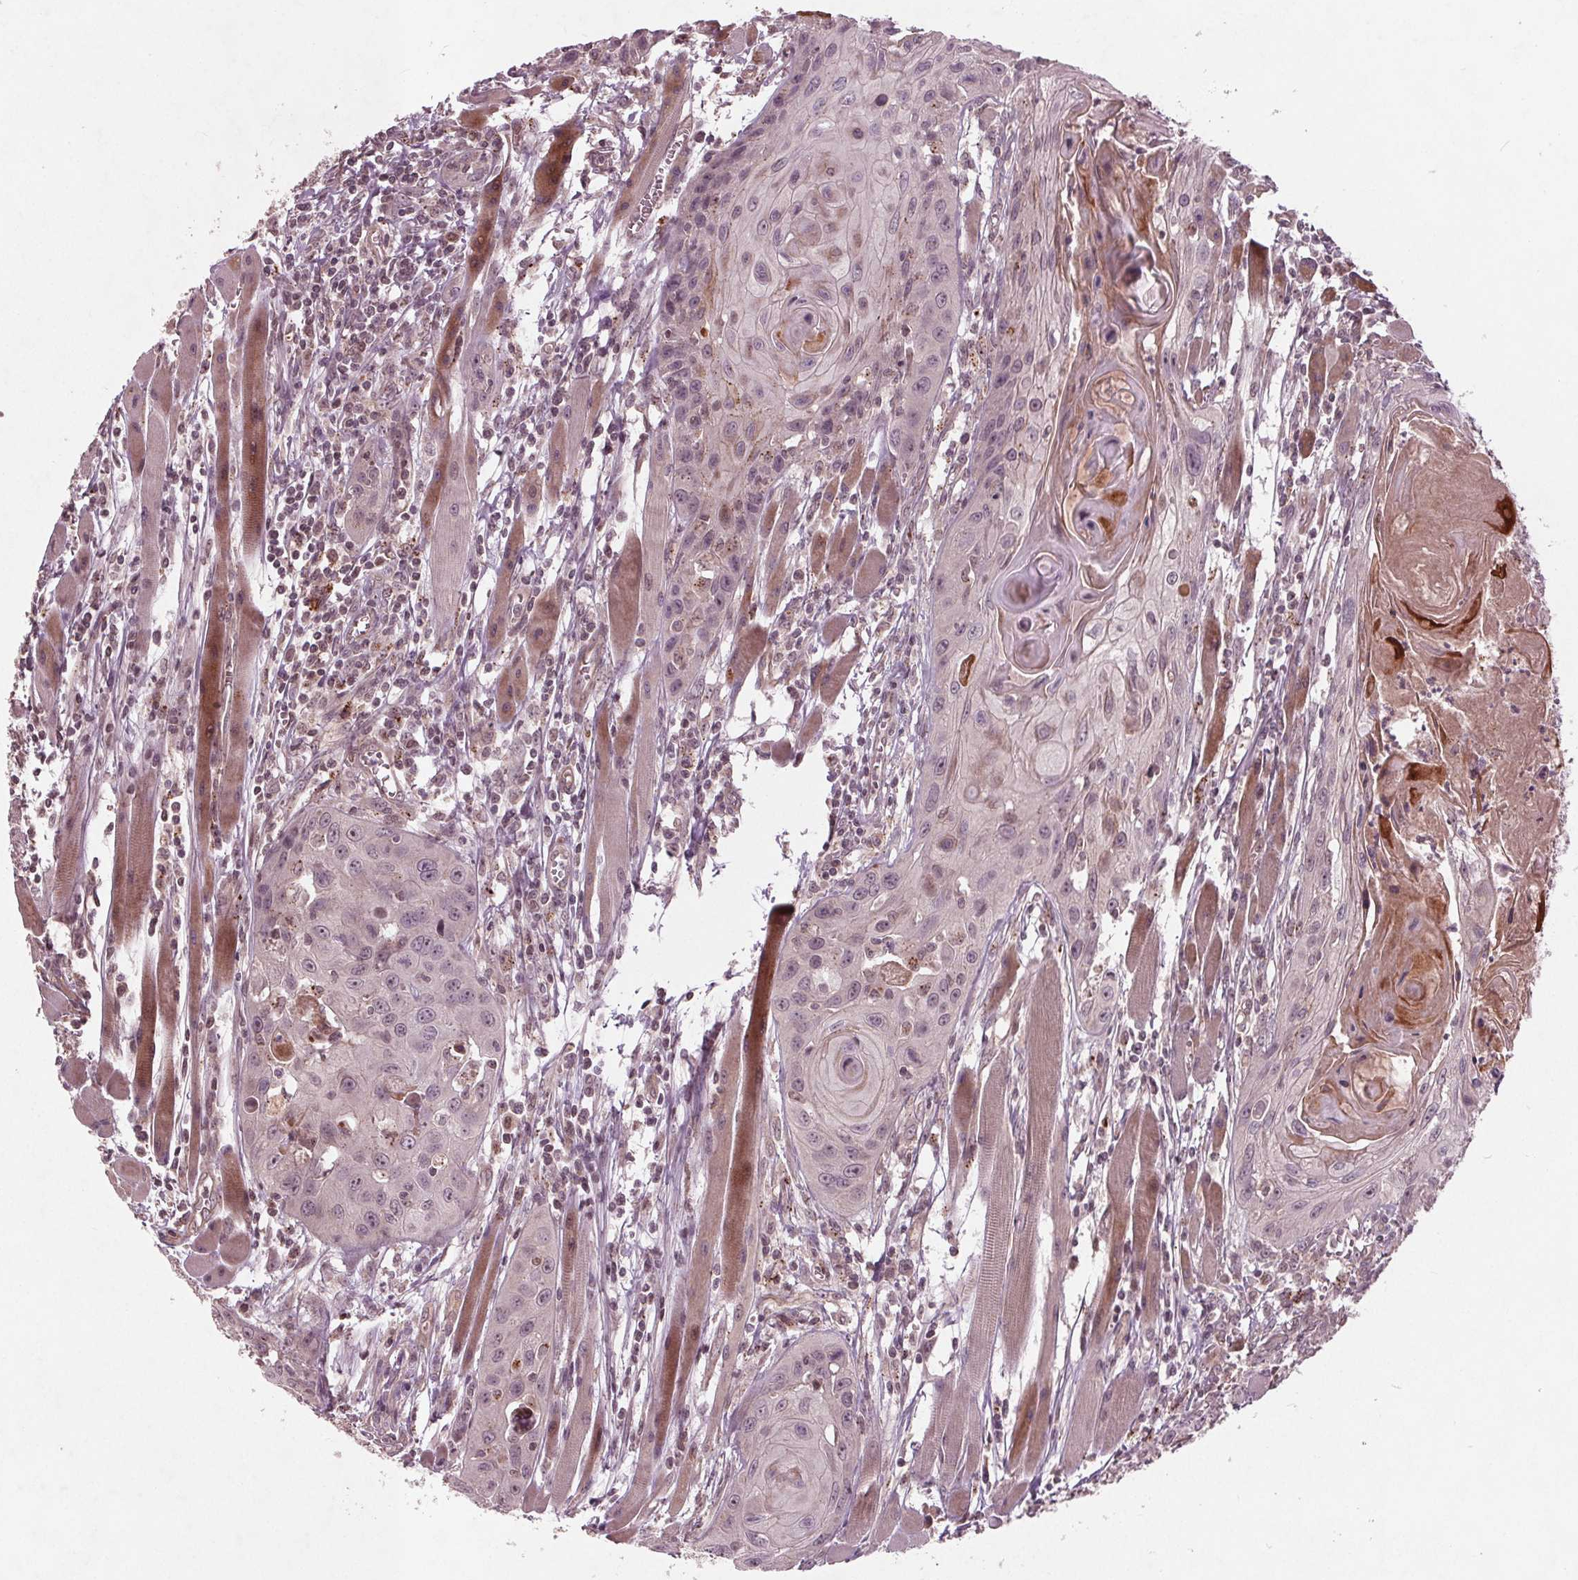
{"staining": {"intensity": "negative", "quantity": "none", "location": "none"}, "tissue": "head and neck cancer", "cell_type": "Tumor cells", "image_type": "cancer", "snomed": [{"axis": "morphology", "description": "Squamous cell carcinoma, NOS"}, {"axis": "topography", "description": "Oral tissue"}, {"axis": "topography", "description": "Head-Neck"}], "caption": "A high-resolution photomicrograph shows IHC staining of head and neck squamous cell carcinoma, which demonstrates no significant staining in tumor cells.", "gene": "CDKL4", "patient": {"sex": "male", "age": 58}}